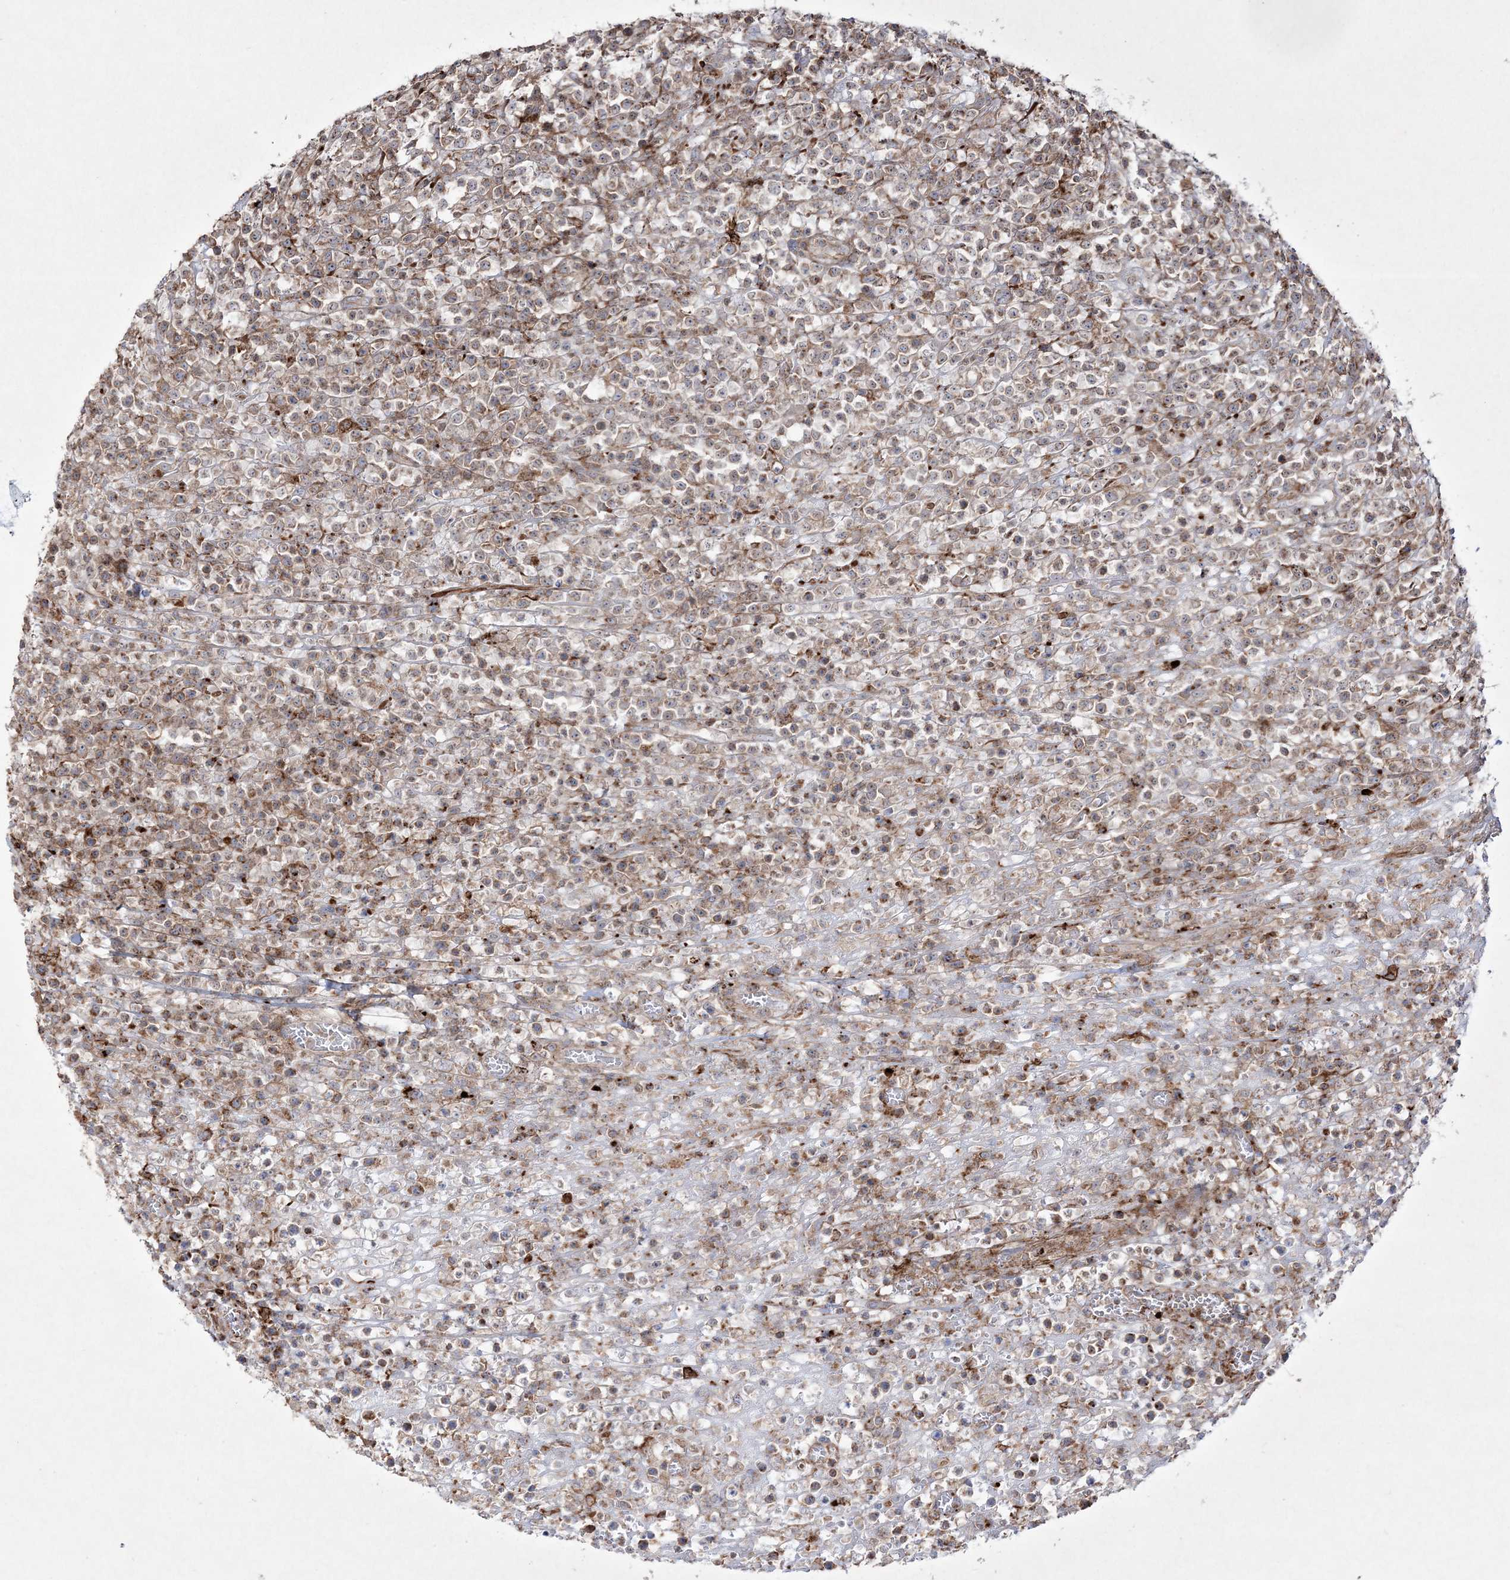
{"staining": {"intensity": "weak", "quantity": "25%-75%", "location": "cytoplasmic/membranous"}, "tissue": "lymphoma", "cell_type": "Tumor cells", "image_type": "cancer", "snomed": [{"axis": "morphology", "description": "Malignant lymphoma, non-Hodgkin's type, High grade"}, {"axis": "topography", "description": "Colon"}], "caption": "IHC (DAB (3,3'-diaminobenzidine)) staining of lymphoma shows weak cytoplasmic/membranous protein staining in about 25%-75% of tumor cells.", "gene": "RICTOR", "patient": {"sex": "female", "age": 53}}